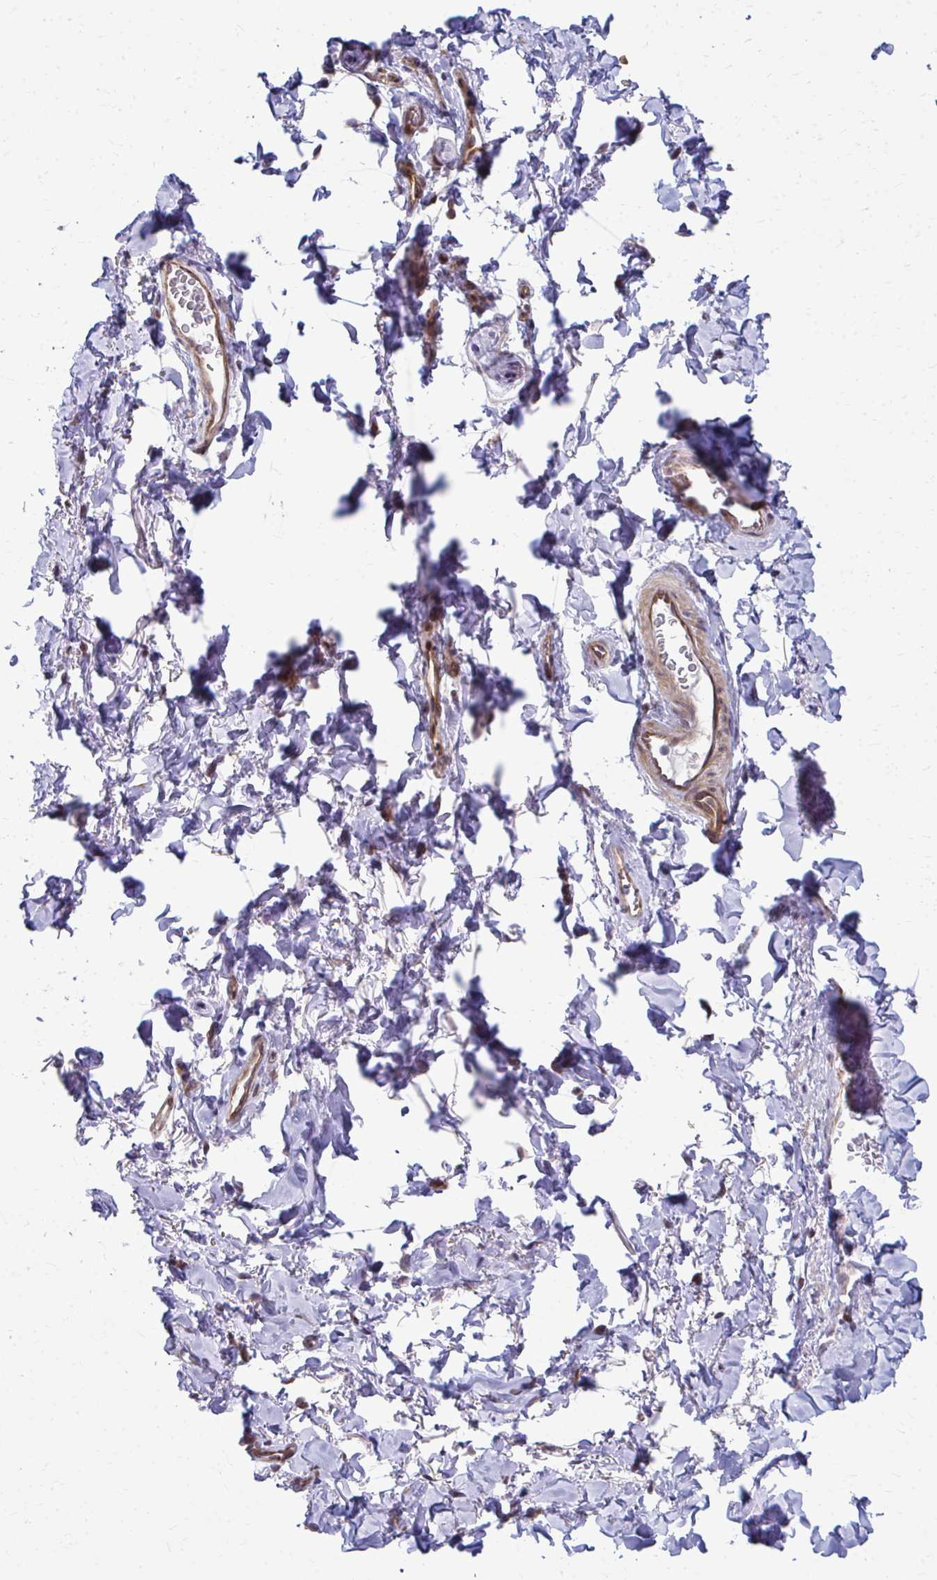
{"staining": {"intensity": "negative", "quantity": "none", "location": "none"}, "tissue": "adipose tissue", "cell_type": "Adipocytes", "image_type": "normal", "snomed": [{"axis": "morphology", "description": "Normal tissue, NOS"}, {"axis": "topography", "description": "Vulva"}, {"axis": "topography", "description": "Peripheral nerve tissue"}], "caption": "Protein analysis of normal adipose tissue demonstrates no significant positivity in adipocytes.", "gene": "MAF1", "patient": {"sex": "female", "age": 66}}